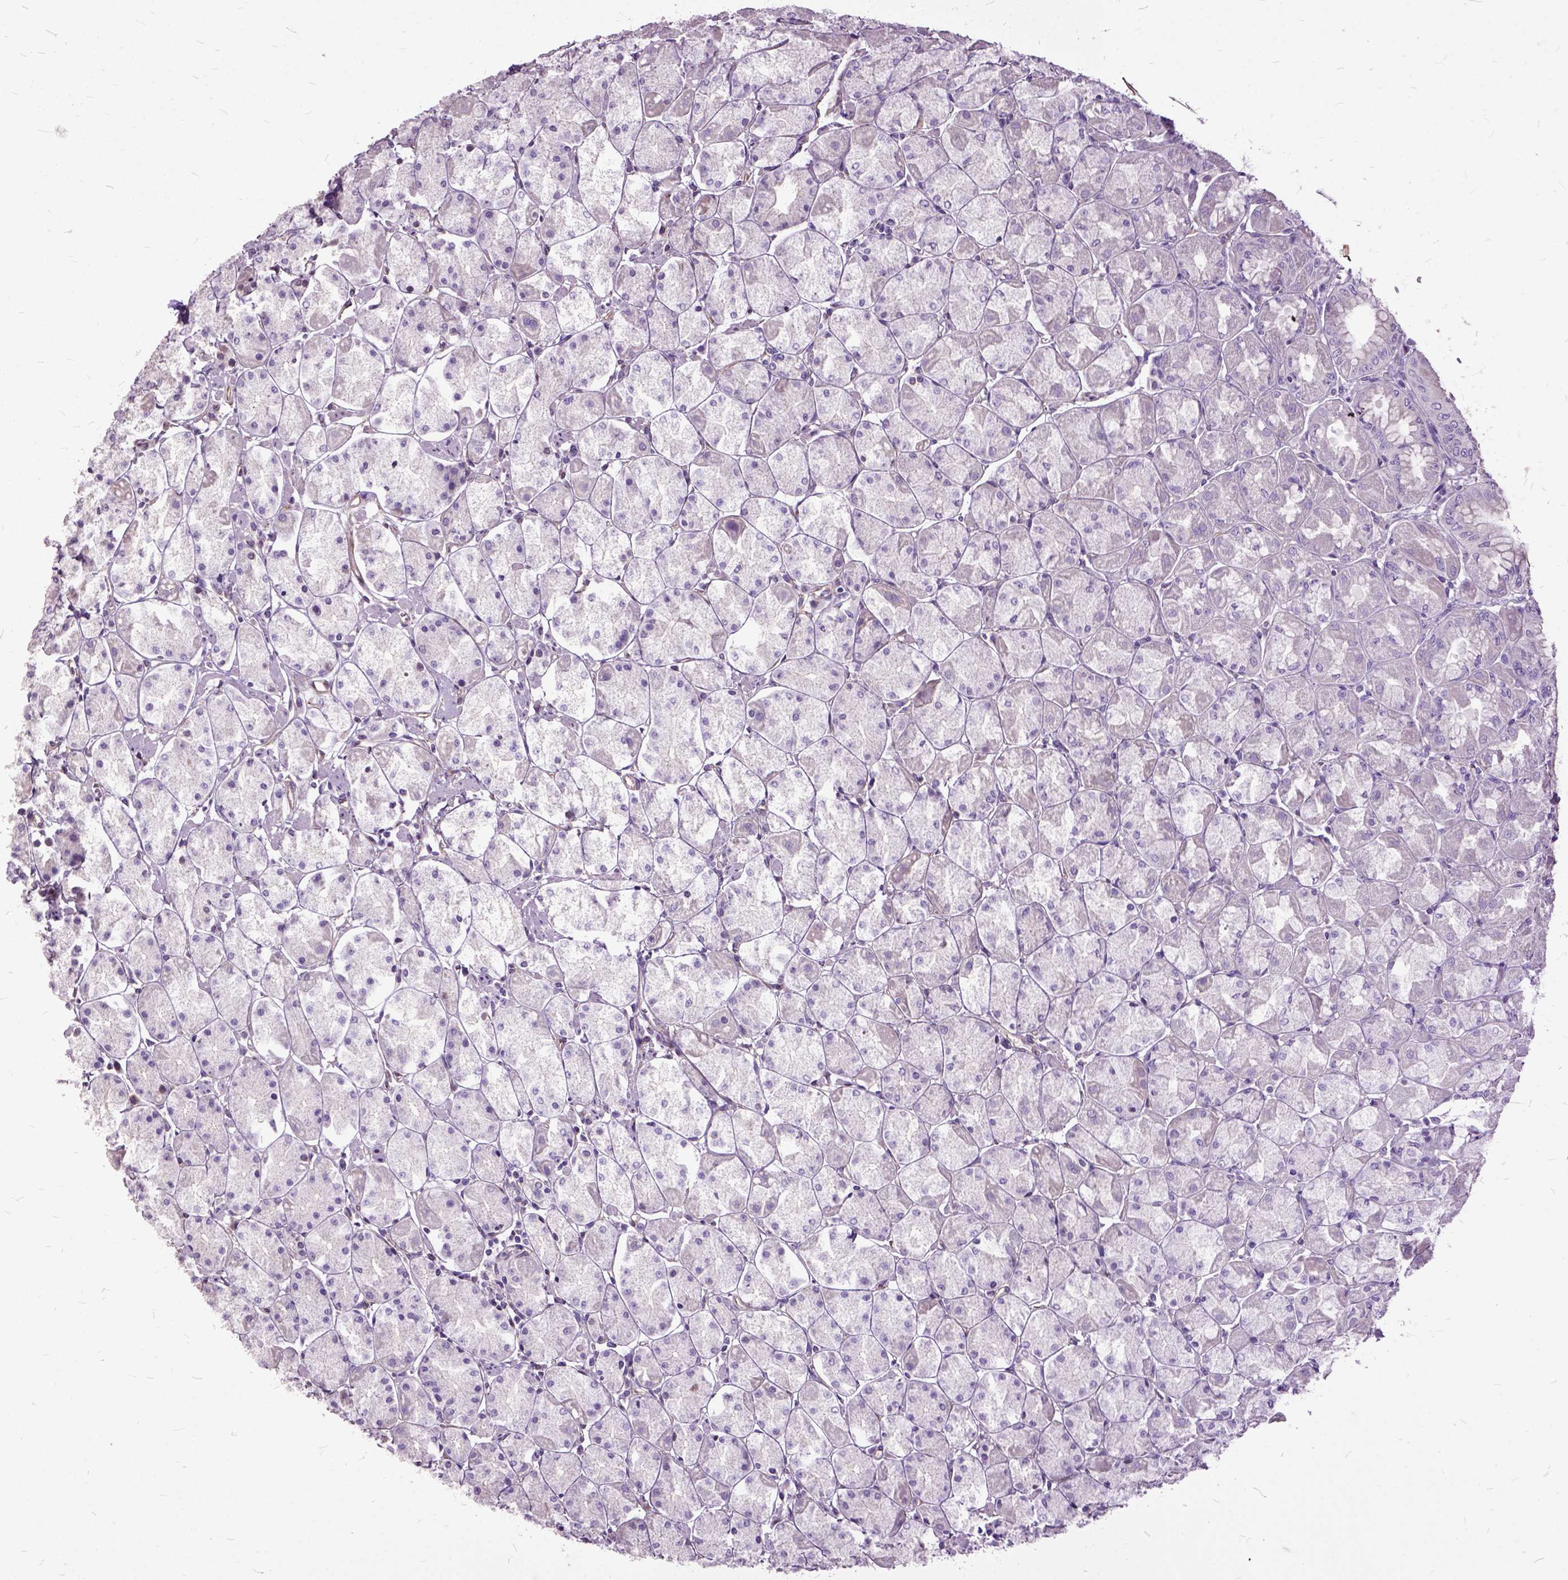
{"staining": {"intensity": "negative", "quantity": "none", "location": "none"}, "tissue": "stomach", "cell_type": "Glandular cells", "image_type": "normal", "snomed": [{"axis": "morphology", "description": "Normal tissue, NOS"}, {"axis": "topography", "description": "Stomach, upper"}], "caption": "Protein analysis of benign stomach exhibits no significant staining in glandular cells.", "gene": "AREG", "patient": {"sex": "male", "age": 60}}